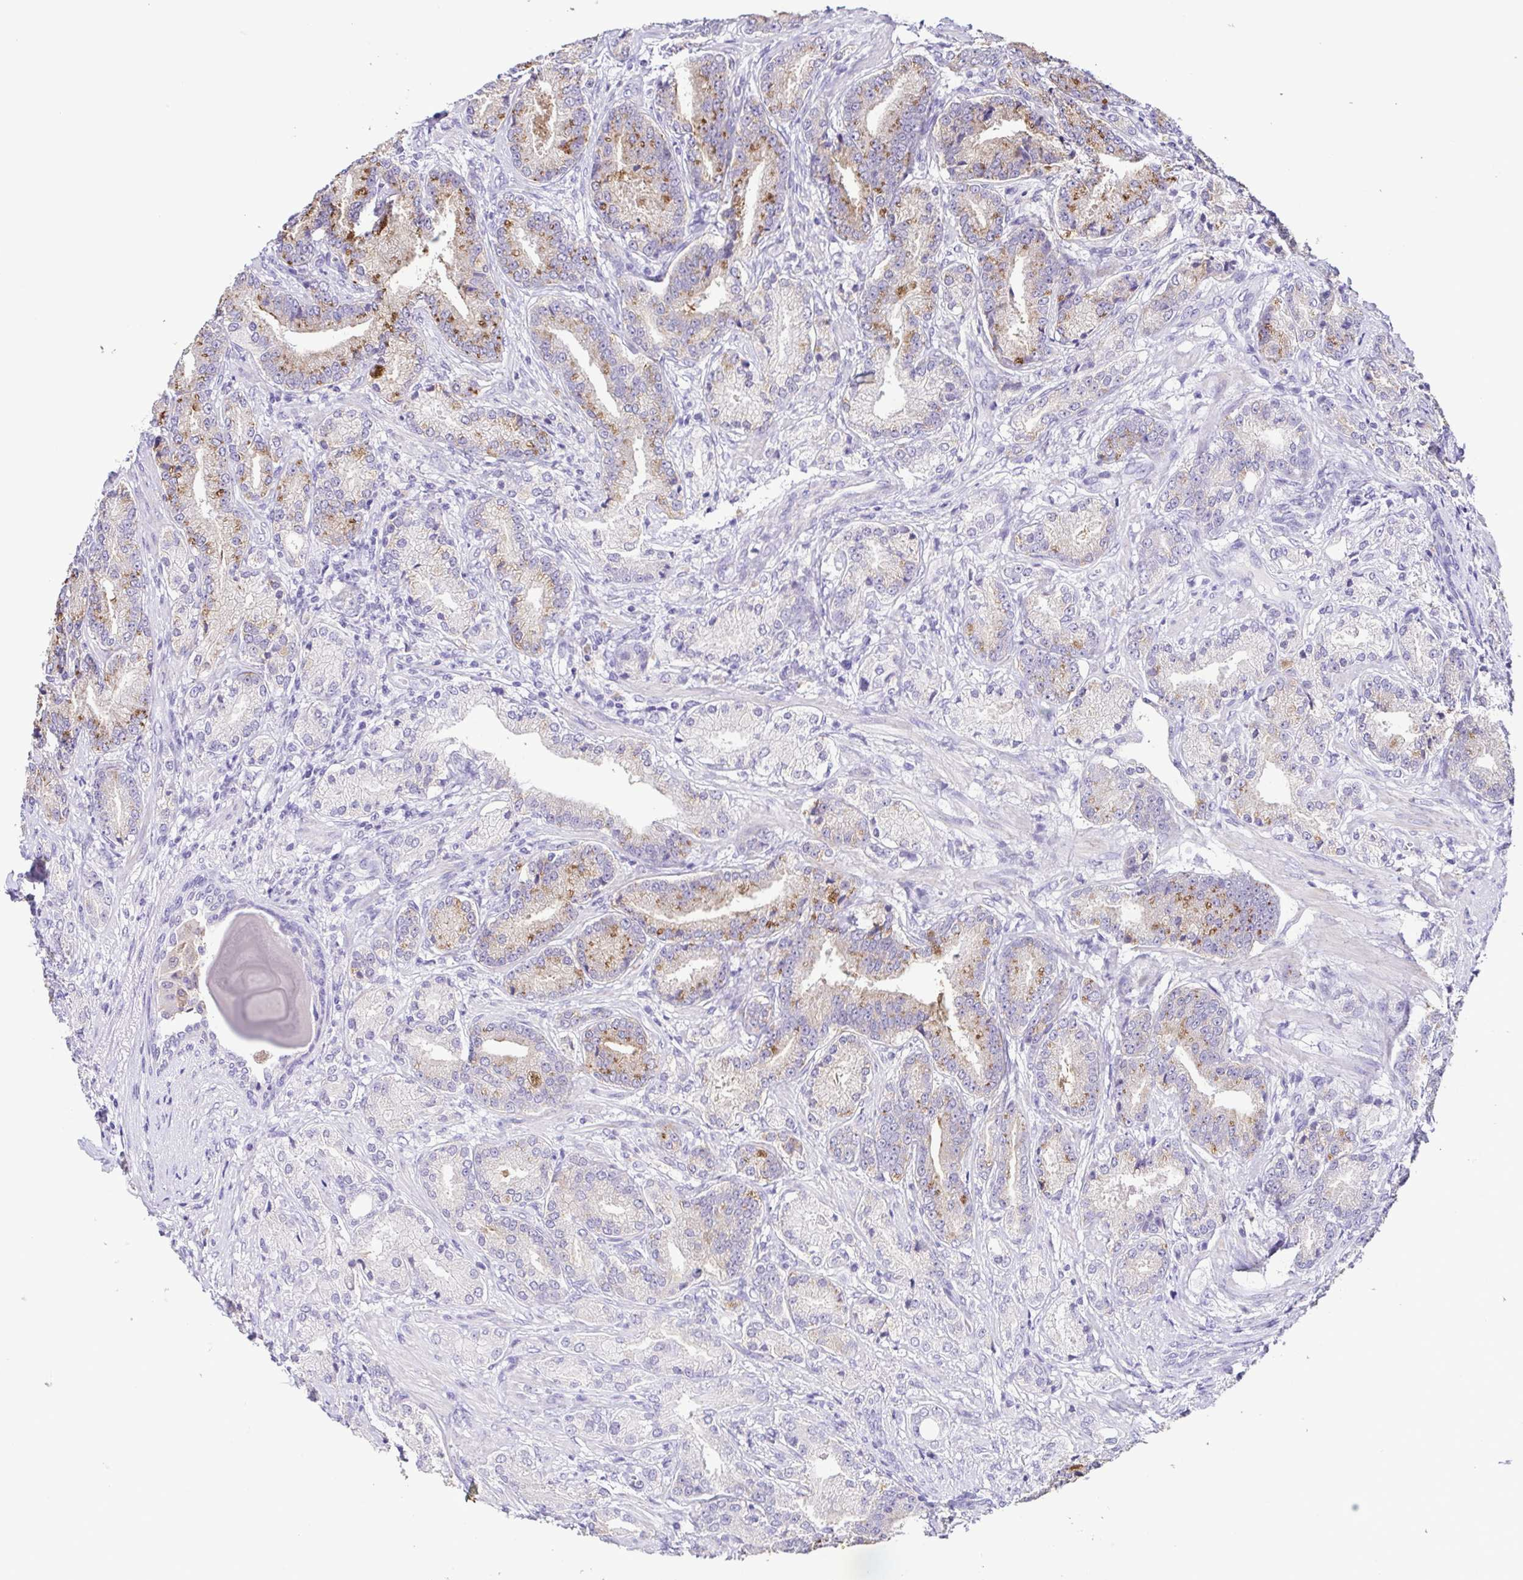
{"staining": {"intensity": "moderate", "quantity": "25%-75%", "location": "cytoplasmic/membranous"}, "tissue": "prostate cancer", "cell_type": "Tumor cells", "image_type": "cancer", "snomed": [{"axis": "morphology", "description": "Adenocarcinoma, High grade"}, {"axis": "topography", "description": "Prostate and seminal vesicle, NOS"}], "caption": "A high-resolution photomicrograph shows immunohistochemistry staining of prostate cancer (adenocarcinoma (high-grade)), which shows moderate cytoplasmic/membranous expression in about 25%-75% of tumor cells.", "gene": "TERT", "patient": {"sex": "male", "age": 61}}